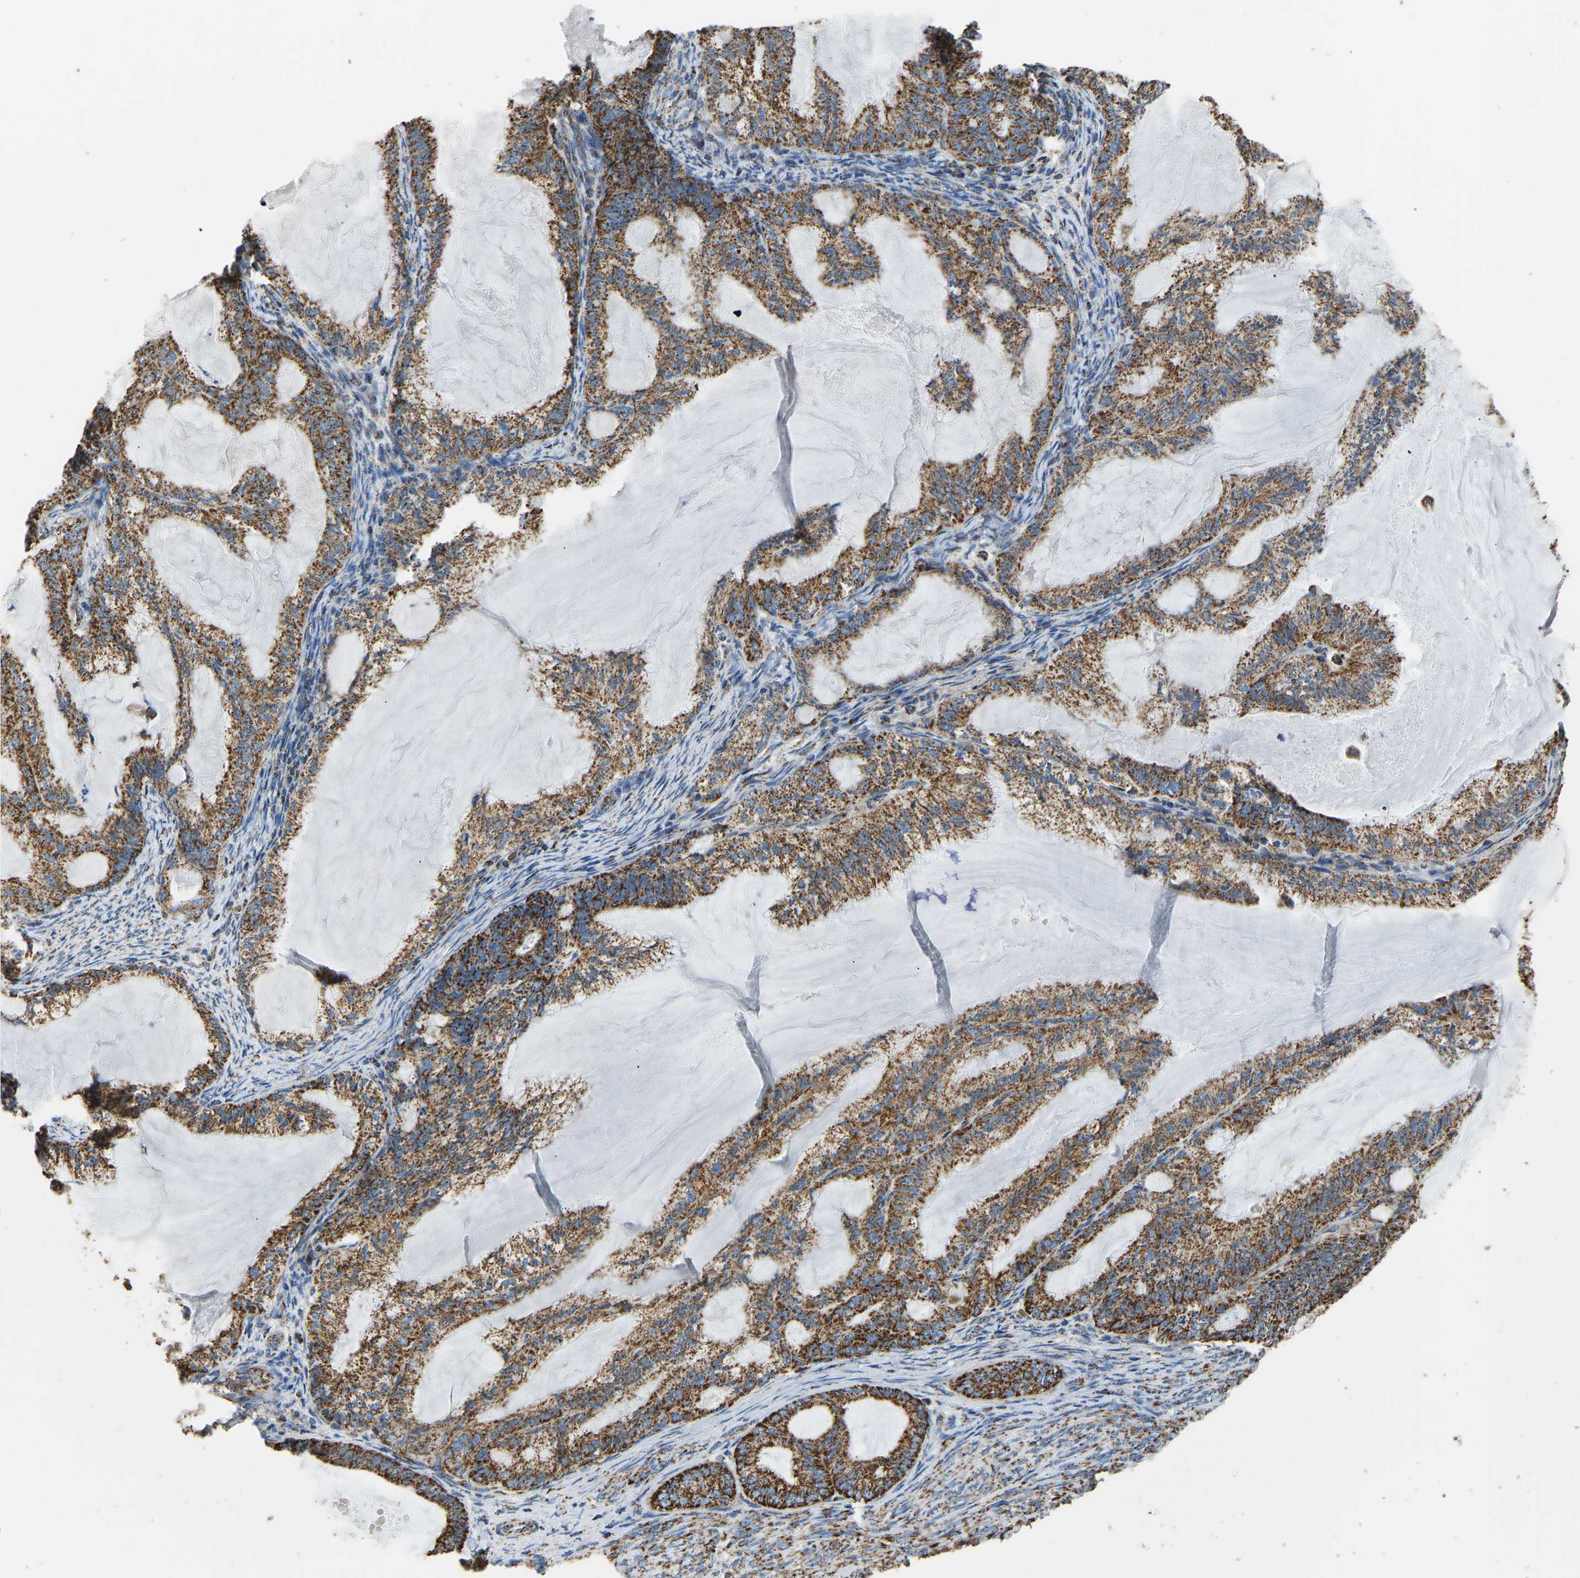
{"staining": {"intensity": "strong", "quantity": ">75%", "location": "cytoplasmic/membranous"}, "tissue": "endometrial cancer", "cell_type": "Tumor cells", "image_type": "cancer", "snomed": [{"axis": "morphology", "description": "Adenocarcinoma, NOS"}, {"axis": "topography", "description": "Endometrium"}], "caption": "Brown immunohistochemical staining in human adenocarcinoma (endometrial) displays strong cytoplasmic/membranous expression in about >75% of tumor cells.", "gene": "IRX6", "patient": {"sex": "female", "age": 86}}